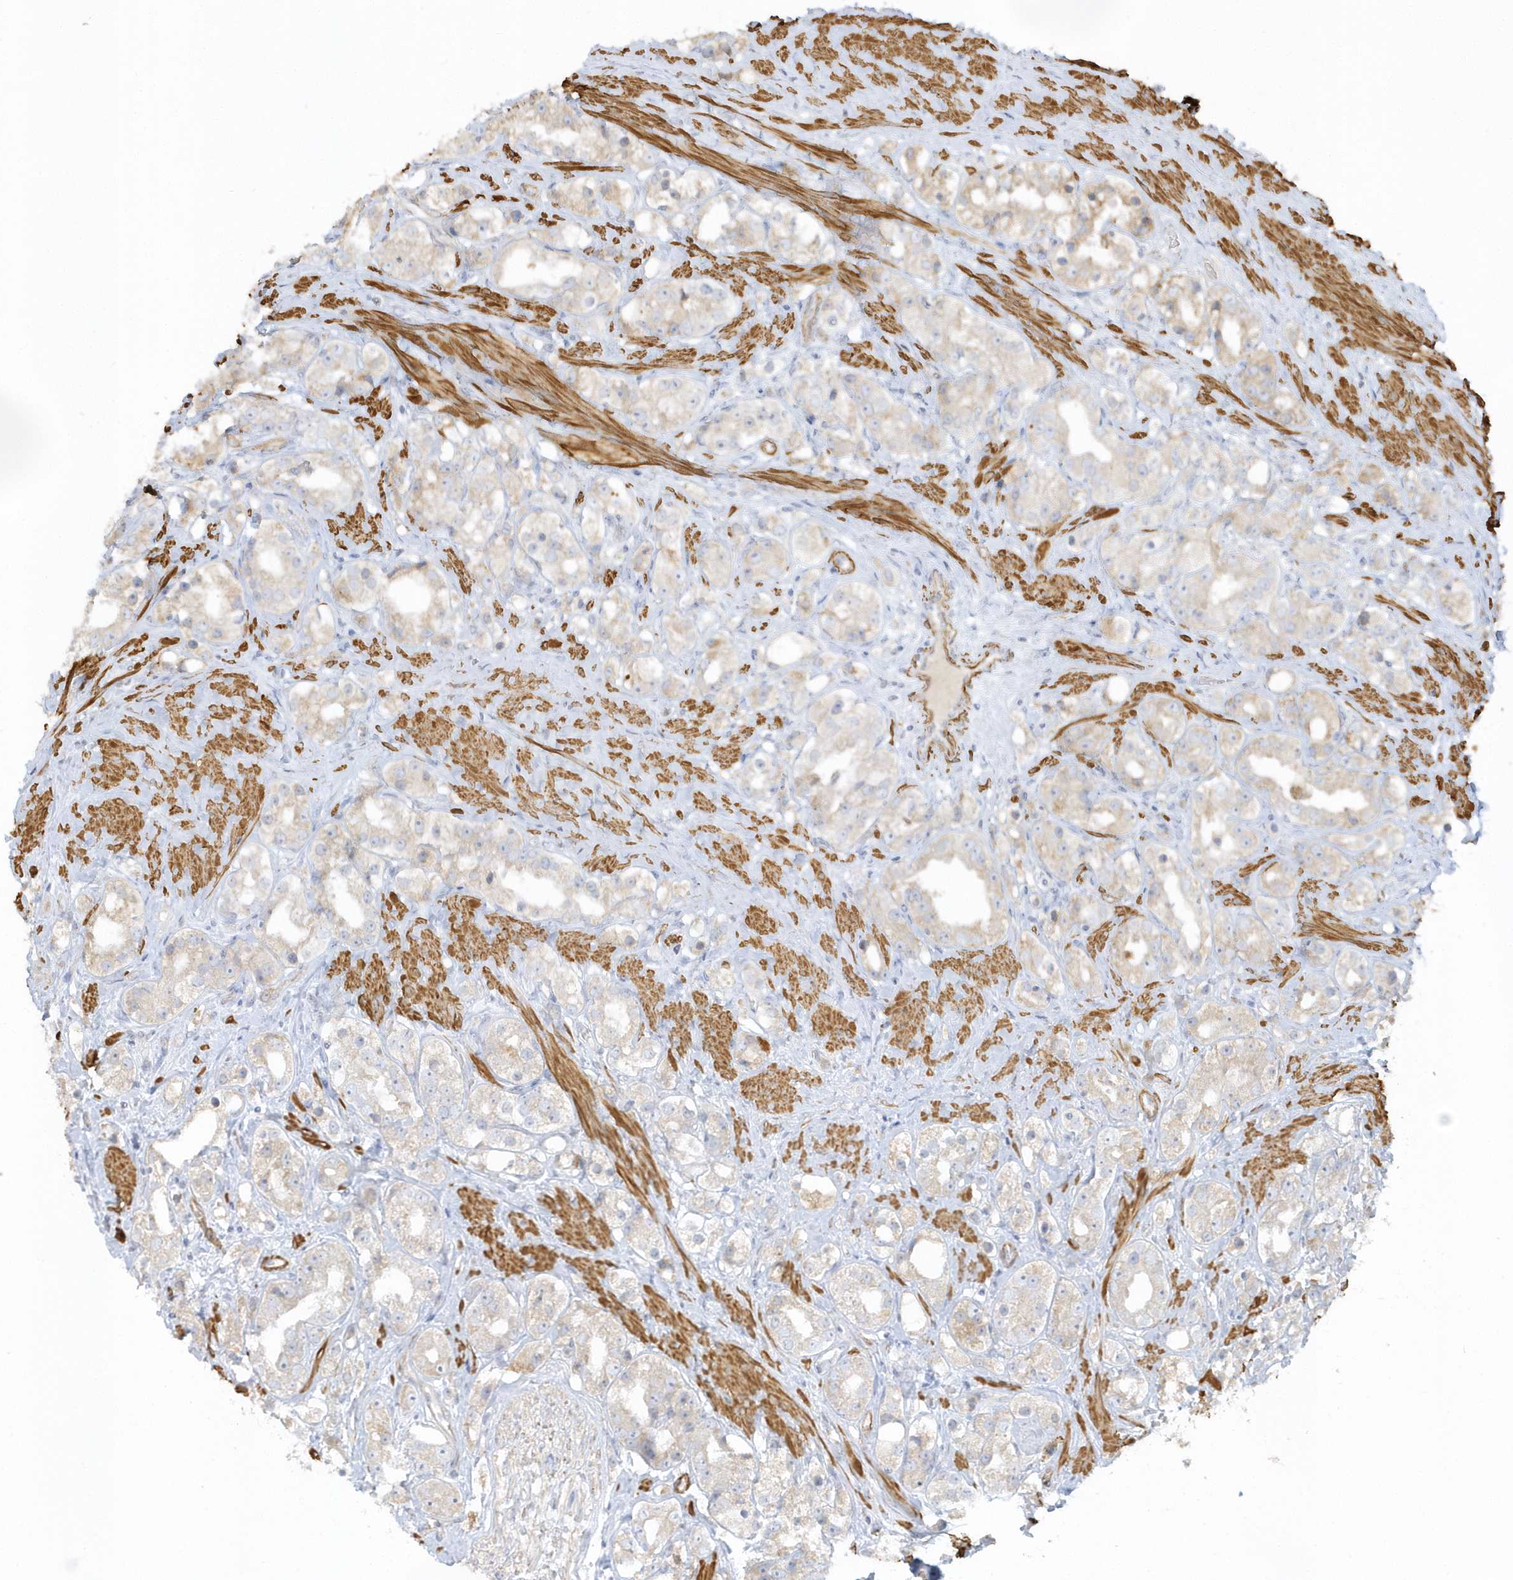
{"staining": {"intensity": "negative", "quantity": "none", "location": "none"}, "tissue": "prostate cancer", "cell_type": "Tumor cells", "image_type": "cancer", "snomed": [{"axis": "morphology", "description": "Adenocarcinoma, NOS"}, {"axis": "topography", "description": "Prostate"}], "caption": "There is no significant expression in tumor cells of prostate cancer (adenocarcinoma). The staining is performed using DAB brown chromogen with nuclei counter-stained in using hematoxylin.", "gene": "THADA", "patient": {"sex": "male", "age": 79}}